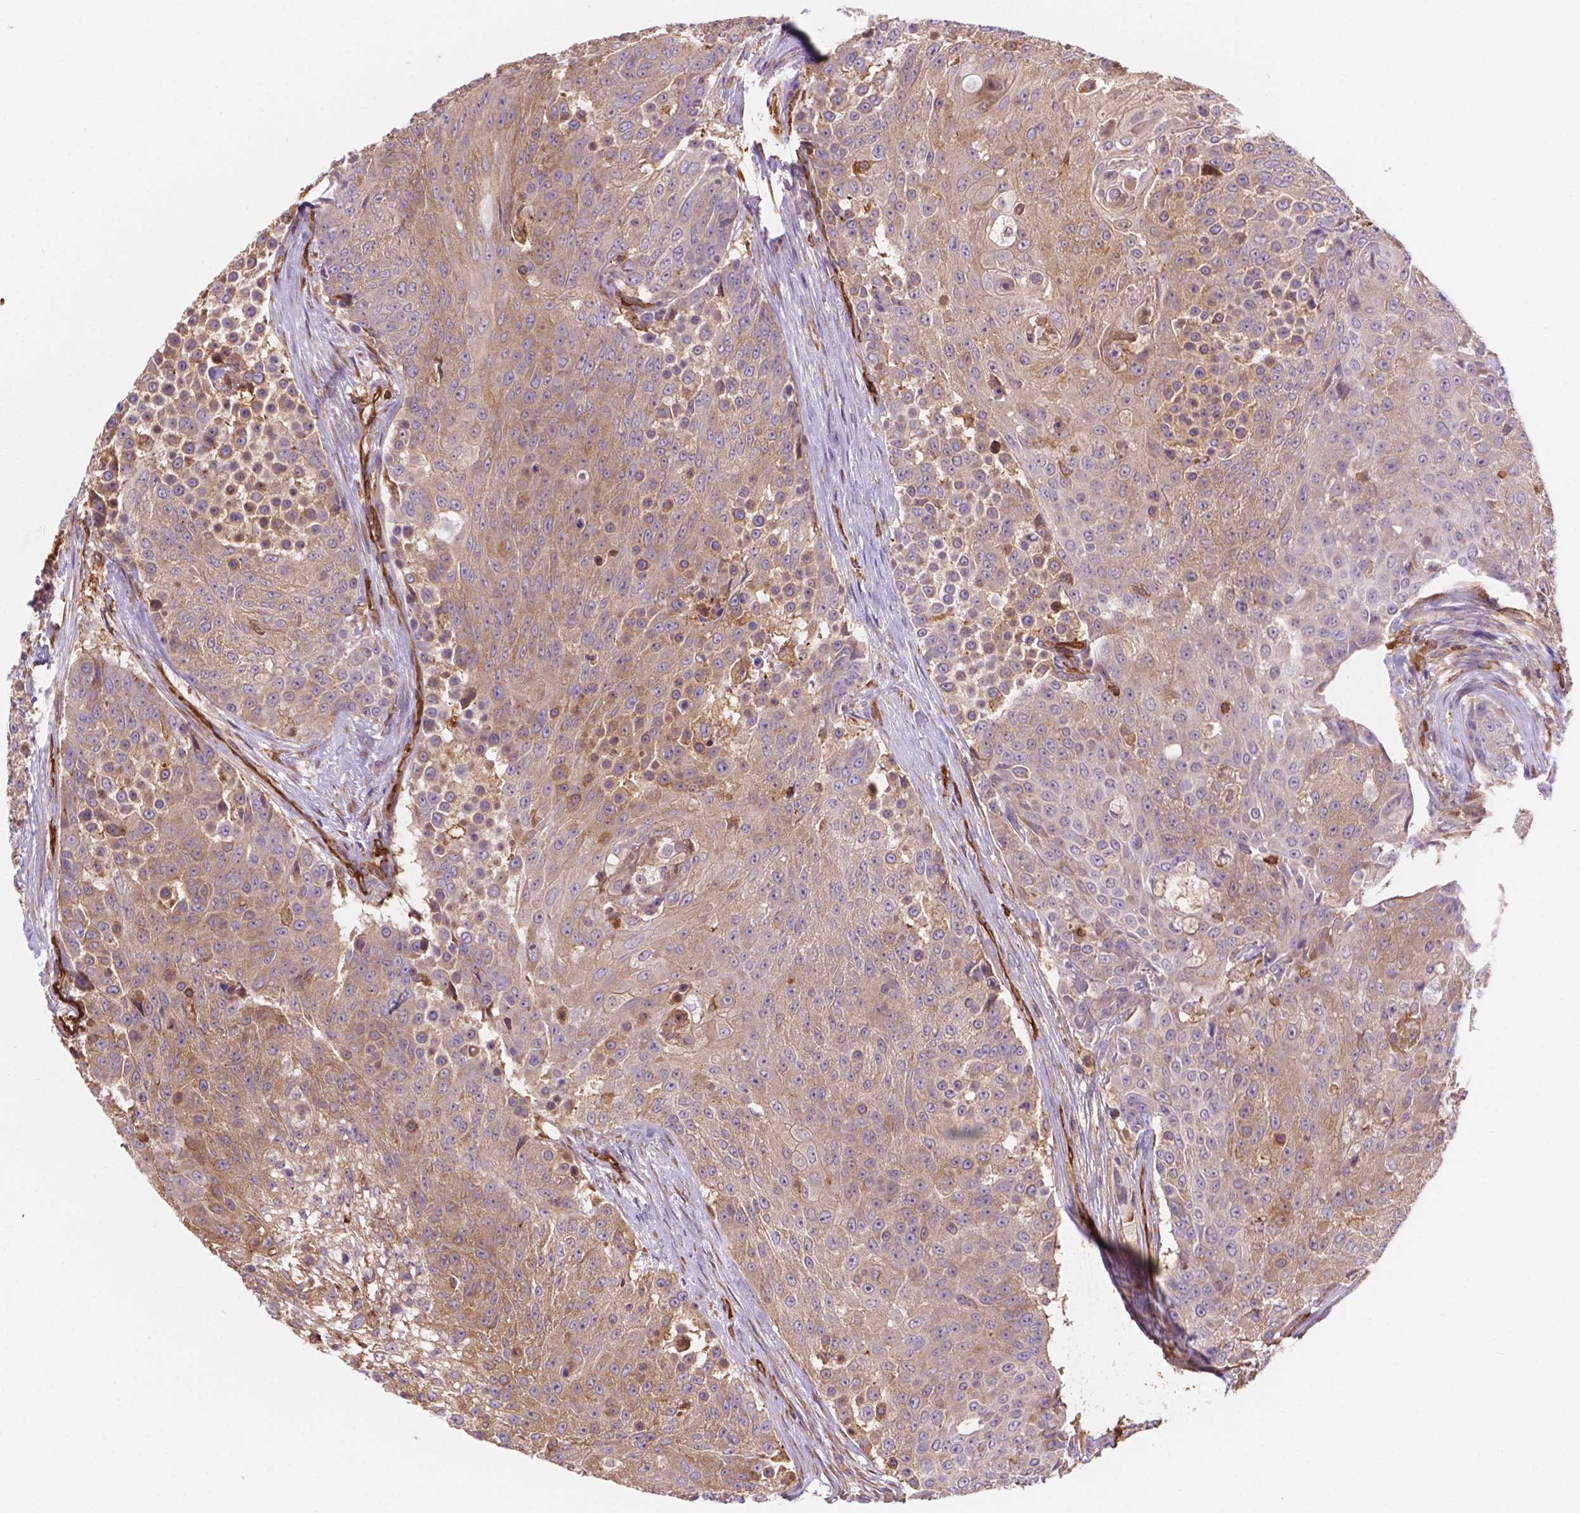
{"staining": {"intensity": "moderate", "quantity": ">75%", "location": "cytoplasmic/membranous"}, "tissue": "urothelial cancer", "cell_type": "Tumor cells", "image_type": "cancer", "snomed": [{"axis": "morphology", "description": "Urothelial carcinoma, High grade"}, {"axis": "topography", "description": "Urinary bladder"}], "caption": "The image shows staining of urothelial cancer, revealing moderate cytoplasmic/membranous protein positivity (brown color) within tumor cells.", "gene": "DMWD", "patient": {"sex": "female", "age": 63}}